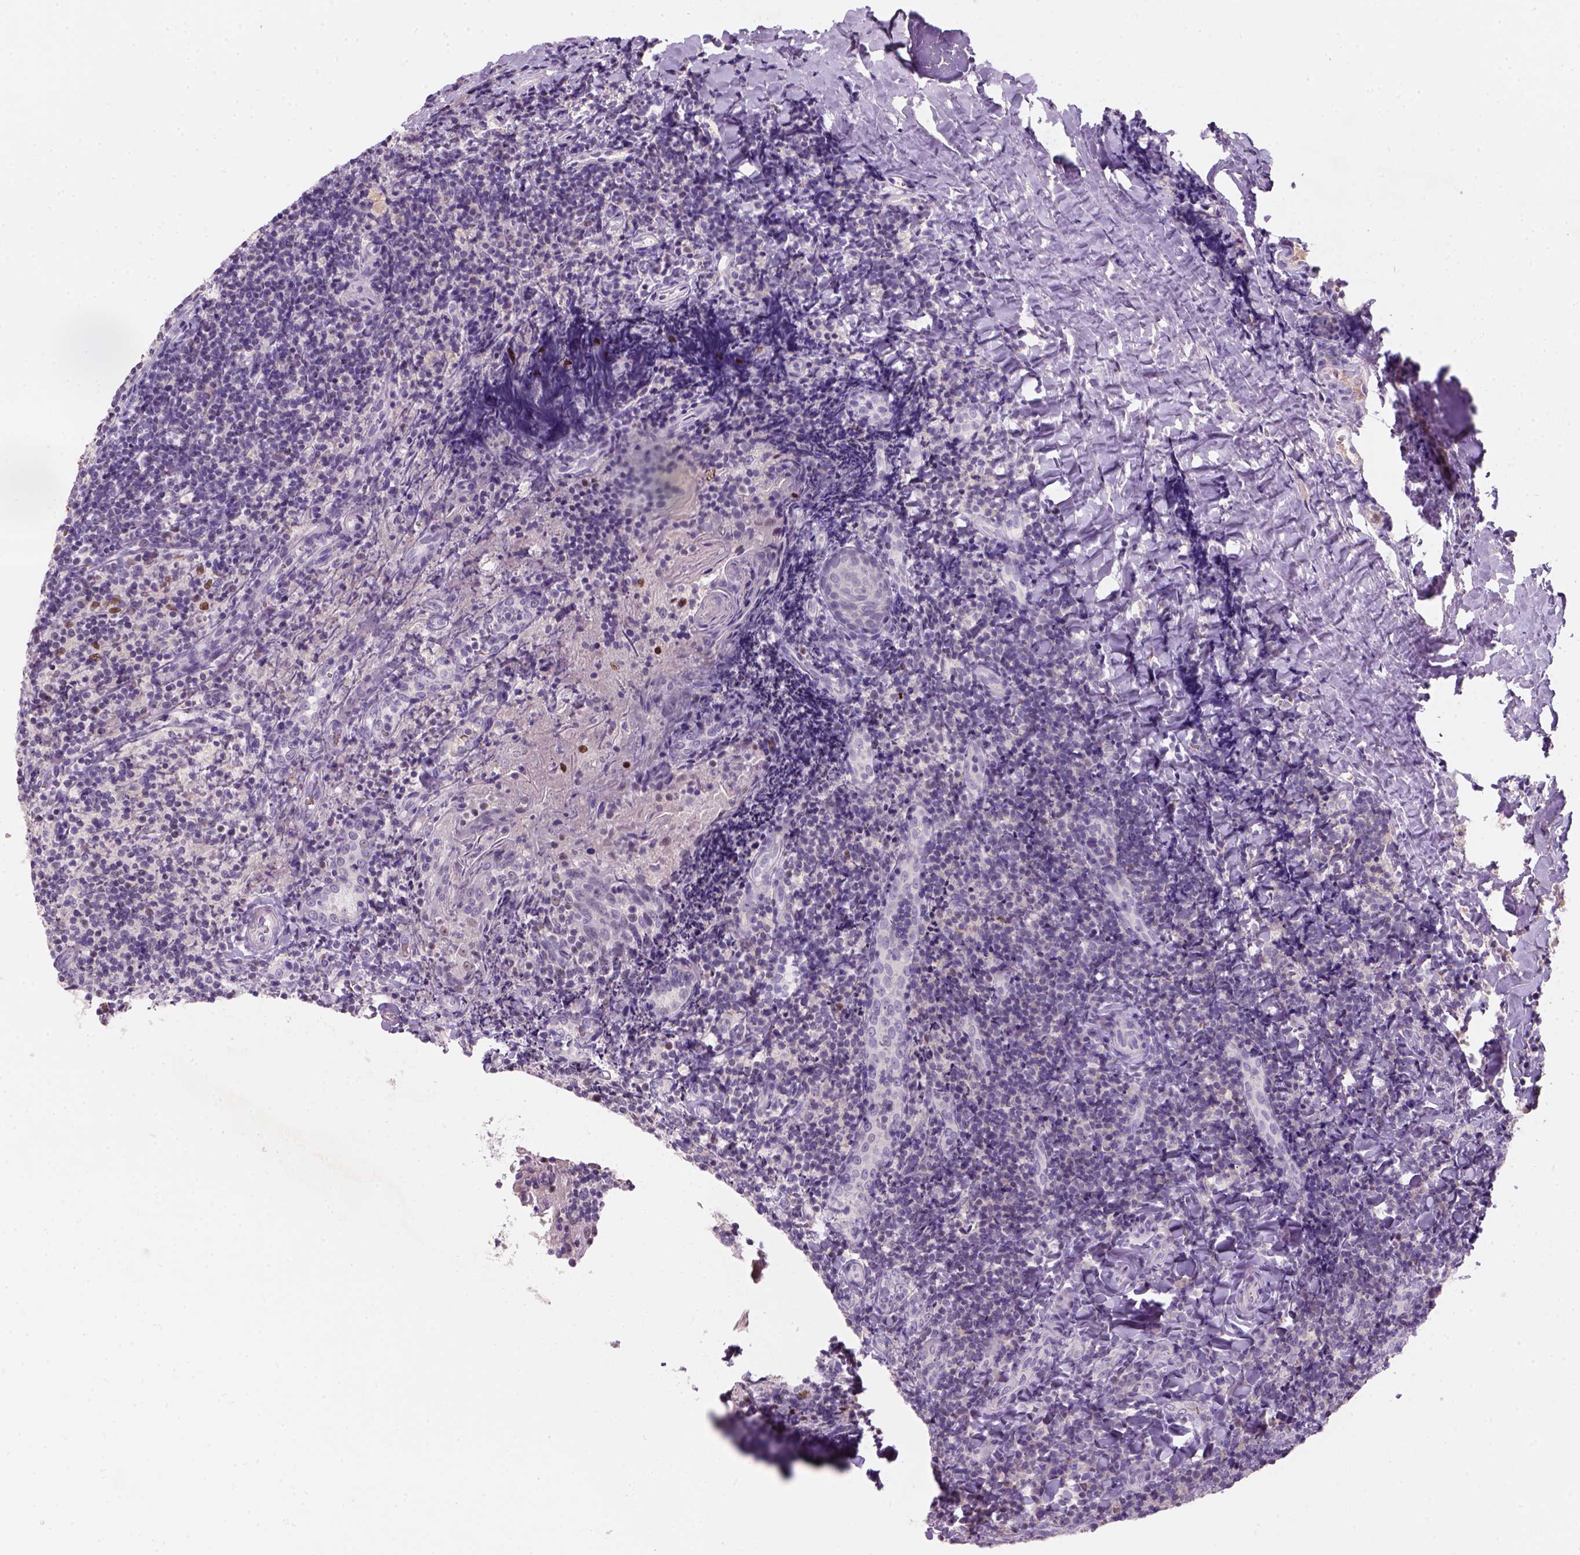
{"staining": {"intensity": "moderate", "quantity": "<25%", "location": "nuclear"}, "tissue": "tonsil", "cell_type": "Germinal center cells", "image_type": "normal", "snomed": [{"axis": "morphology", "description": "Normal tissue, NOS"}, {"axis": "topography", "description": "Tonsil"}], "caption": "Protein staining of benign tonsil displays moderate nuclear staining in about <25% of germinal center cells.", "gene": "ZMAT4", "patient": {"sex": "female", "age": 10}}